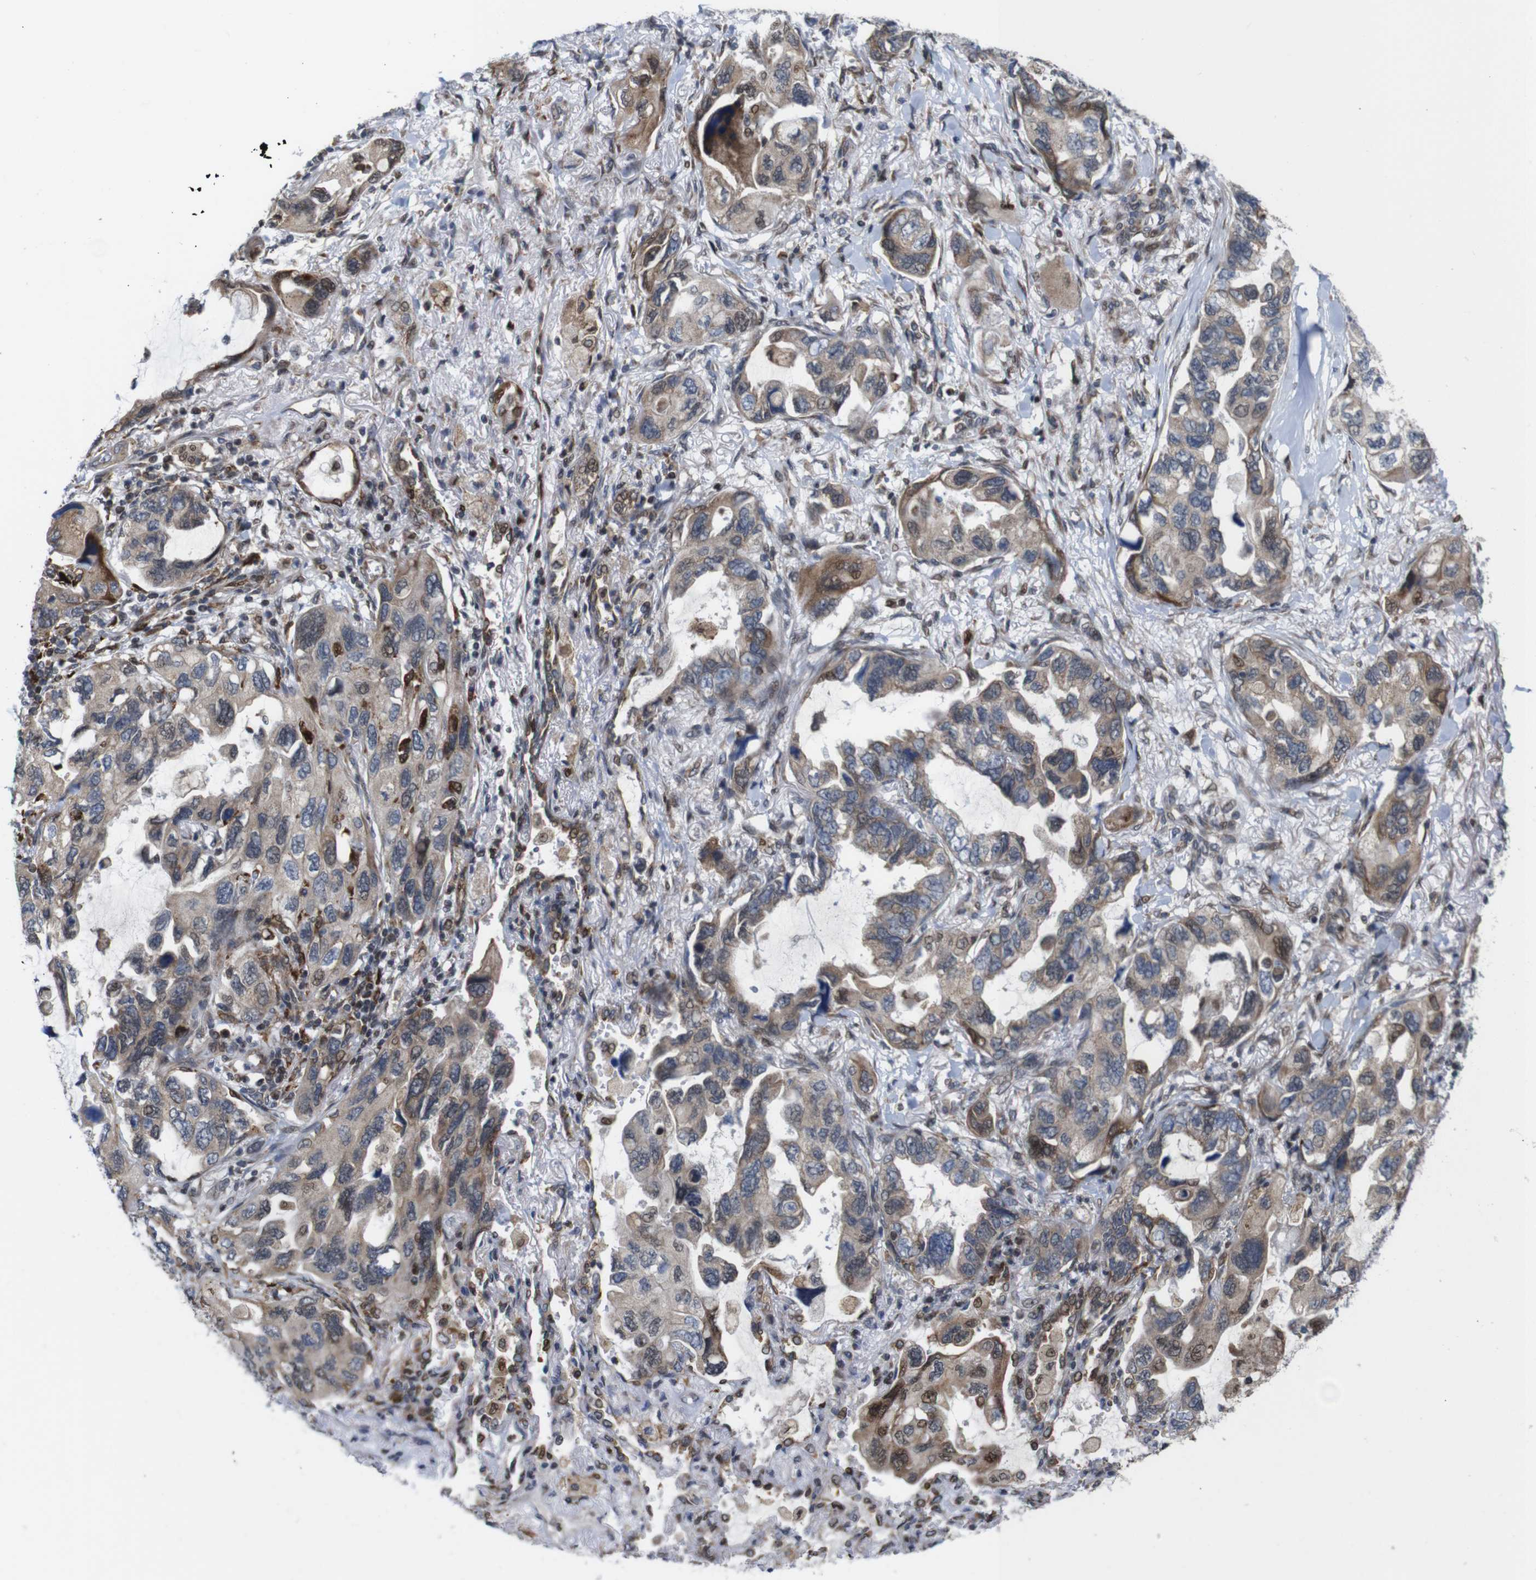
{"staining": {"intensity": "weak", "quantity": ">75%", "location": "cytoplasmic/membranous,nuclear"}, "tissue": "lung cancer", "cell_type": "Tumor cells", "image_type": "cancer", "snomed": [{"axis": "morphology", "description": "Squamous cell carcinoma, NOS"}, {"axis": "topography", "description": "Lung"}], "caption": "An immunohistochemistry image of neoplastic tissue is shown. Protein staining in brown labels weak cytoplasmic/membranous and nuclear positivity in lung cancer (squamous cell carcinoma) within tumor cells.", "gene": "PTPN1", "patient": {"sex": "female", "age": 73}}